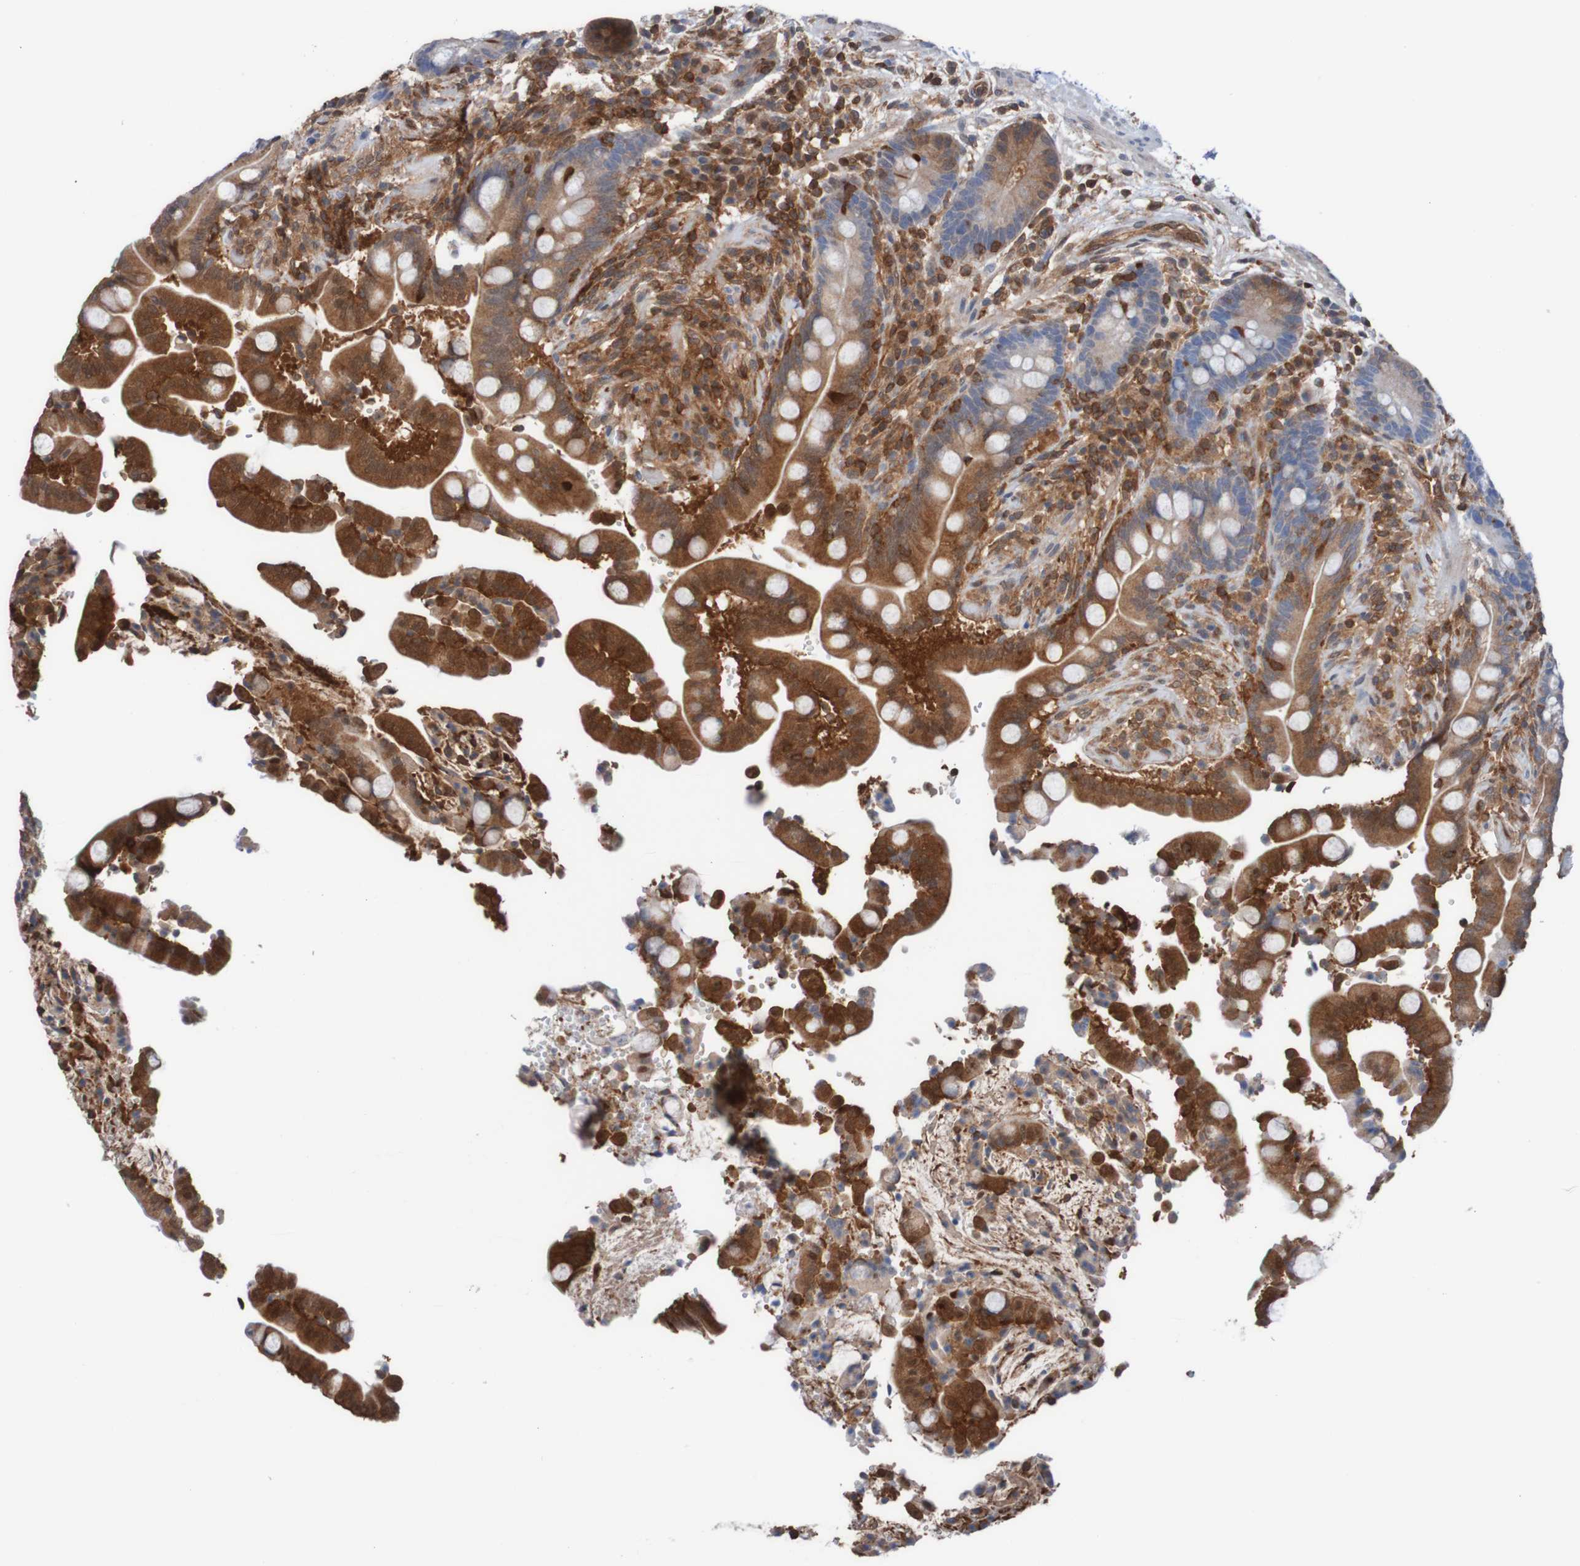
{"staining": {"intensity": "moderate", "quantity": ">75%", "location": "cytoplasmic/membranous"}, "tissue": "colon", "cell_type": "Endothelial cells", "image_type": "normal", "snomed": [{"axis": "morphology", "description": "Normal tissue, NOS"}, {"axis": "topography", "description": "Colon"}], "caption": "DAB (3,3'-diaminobenzidine) immunohistochemical staining of unremarkable human colon demonstrates moderate cytoplasmic/membranous protein staining in approximately >75% of endothelial cells.", "gene": "RIGI", "patient": {"sex": "male", "age": 73}}